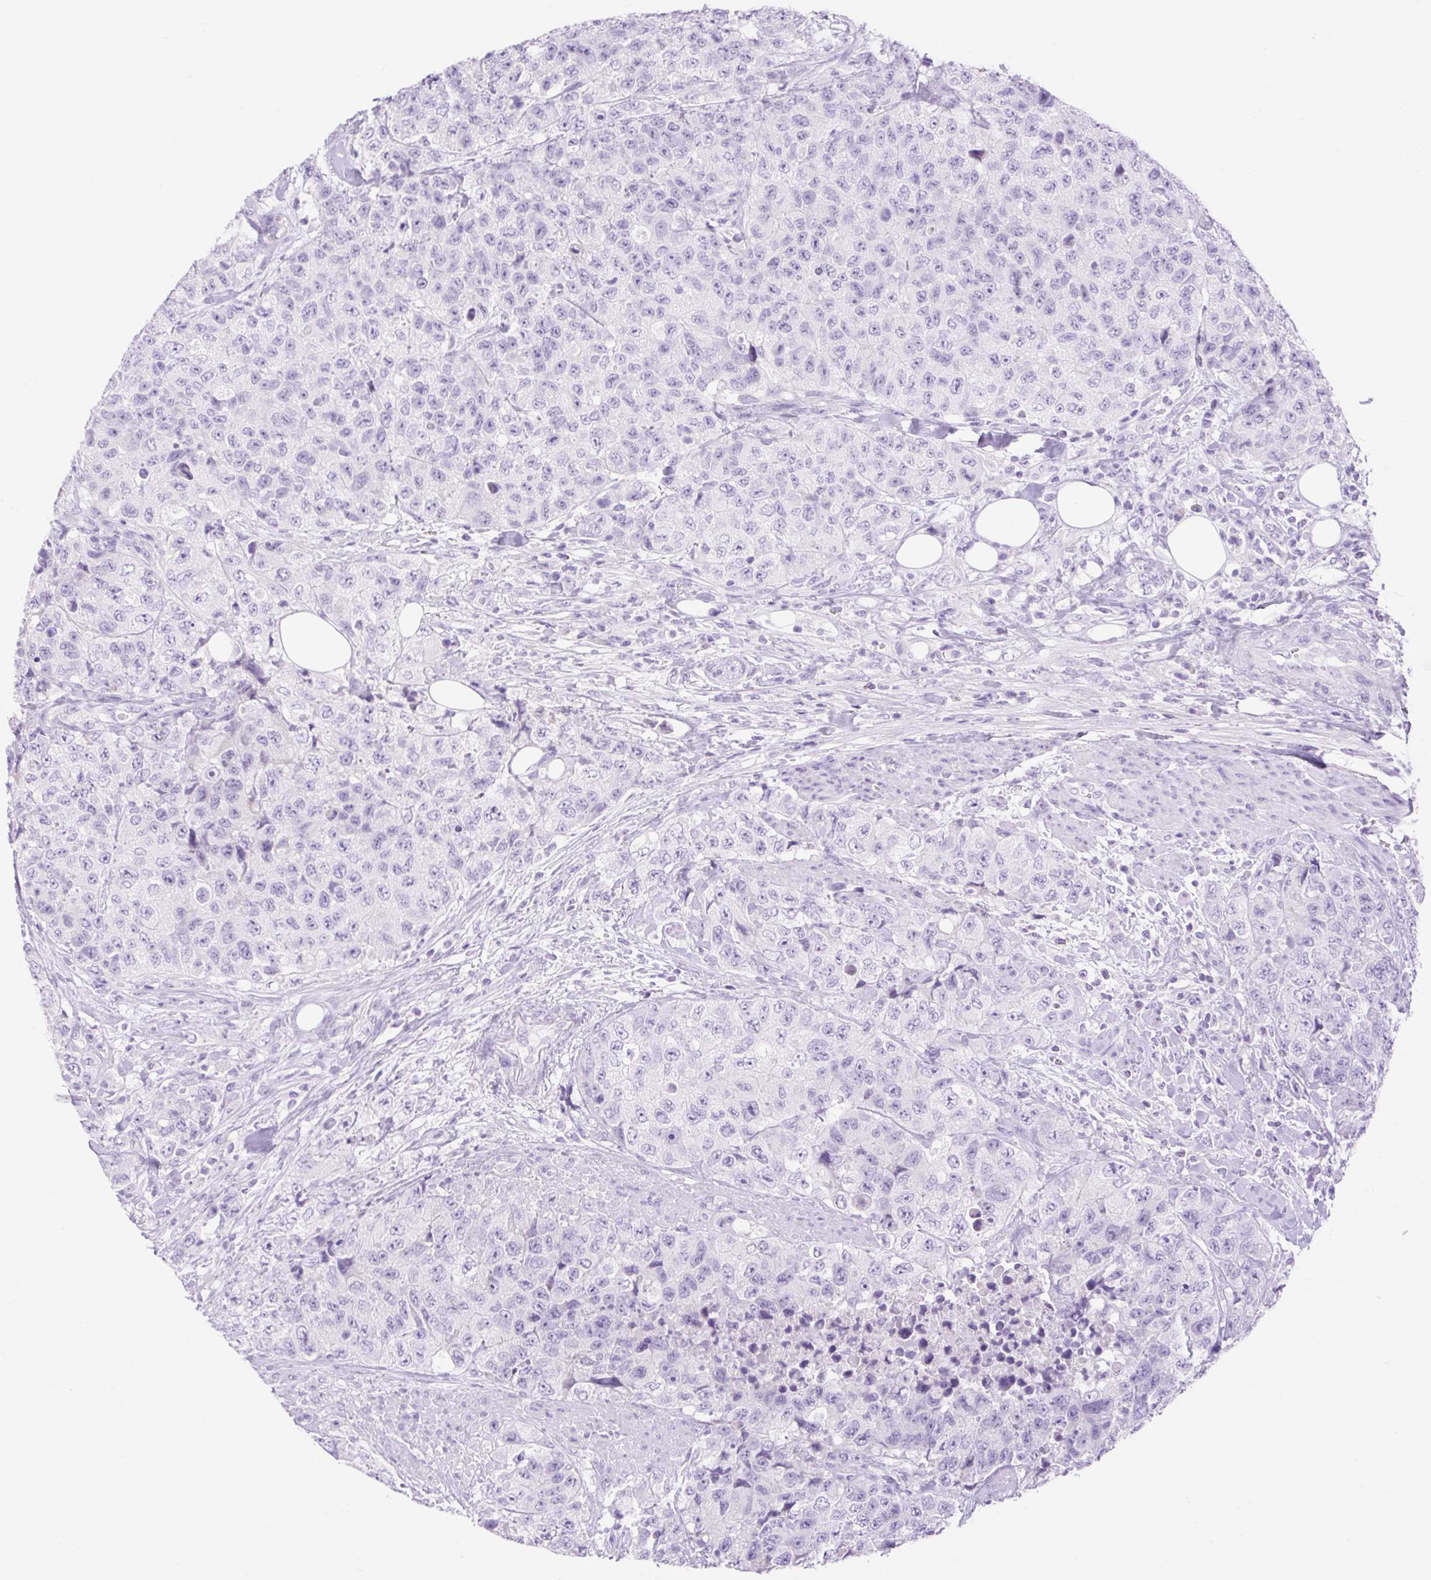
{"staining": {"intensity": "negative", "quantity": "none", "location": "none"}, "tissue": "urothelial cancer", "cell_type": "Tumor cells", "image_type": "cancer", "snomed": [{"axis": "morphology", "description": "Urothelial carcinoma, High grade"}, {"axis": "topography", "description": "Urinary bladder"}], "caption": "DAB immunohistochemical staining of human urothelial carcinoma (high-grade) shows no significant staining in tumor cells.", "gene": "SLC25A40", "patient": {"sex": "female", "age": 78}}